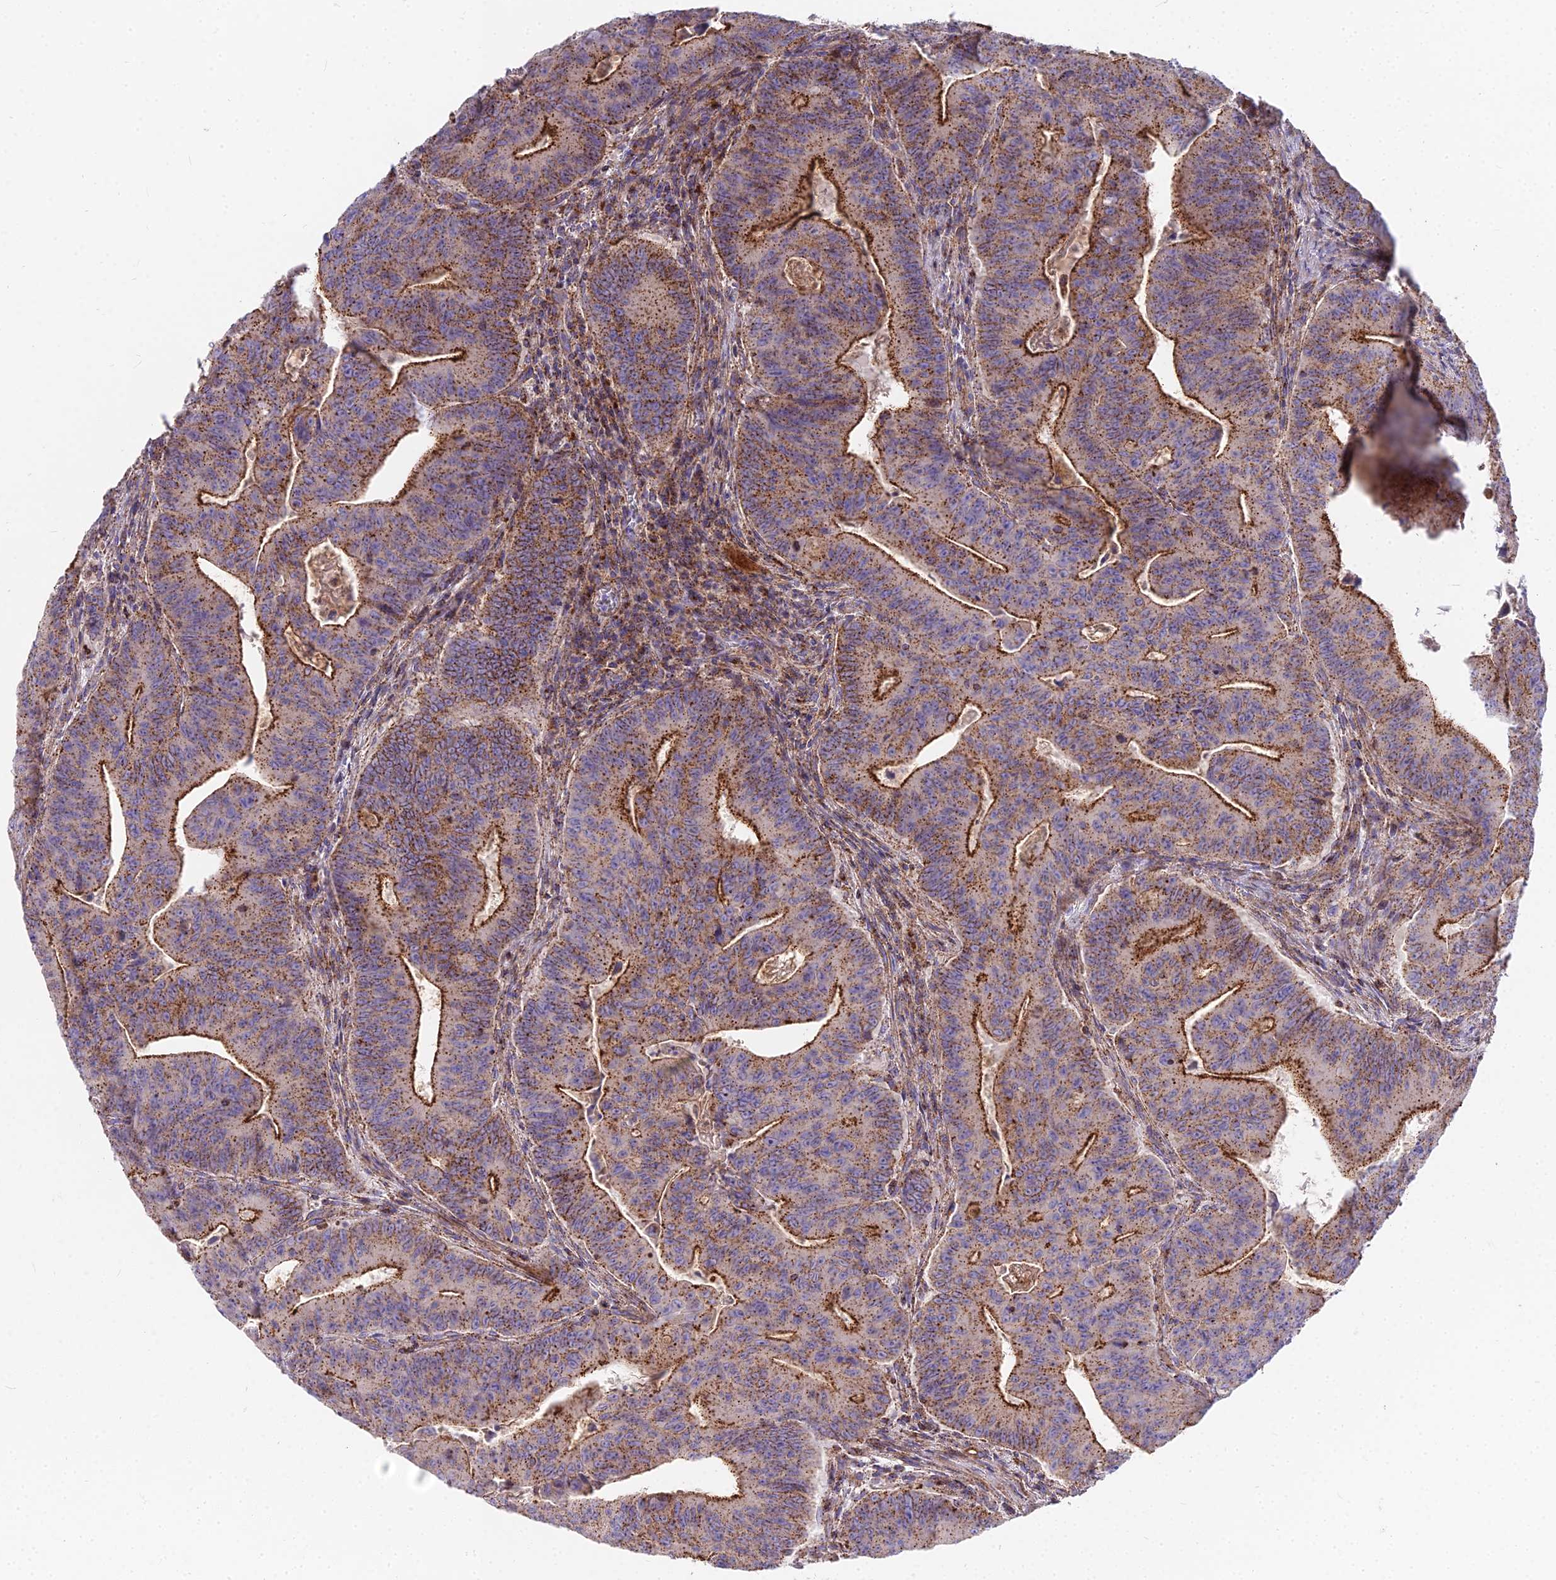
{"staining": {"intensity": "moderate", "quantity": ">75%", "location": "cytoplasmic/membranous"}, "tissue": "colorectal cancer", "cell_type": "Tumor cells", "image_type": "cancer", "snomed": [{"axis": "morphology", "description": "Adenocarcinoma, NOS"}, {"axis": "topography", "description": "Rectum"}], "caption": "Immunohistochemistry (IHC) staining of colorectal cancer (adenocarcinoma), which shows medium levels of moderate cytoplasmic/membranous positivity in approximately >75% of tumor cells indicating moderate cytoplasmic/membranous protein positivity. The staining was performed using DAB (brown) for protein detection and nuclei were counterstained in hematoxylin (blue).", "gene": "FRMPD1", "patient": {"sex": "female", "age": 75}}